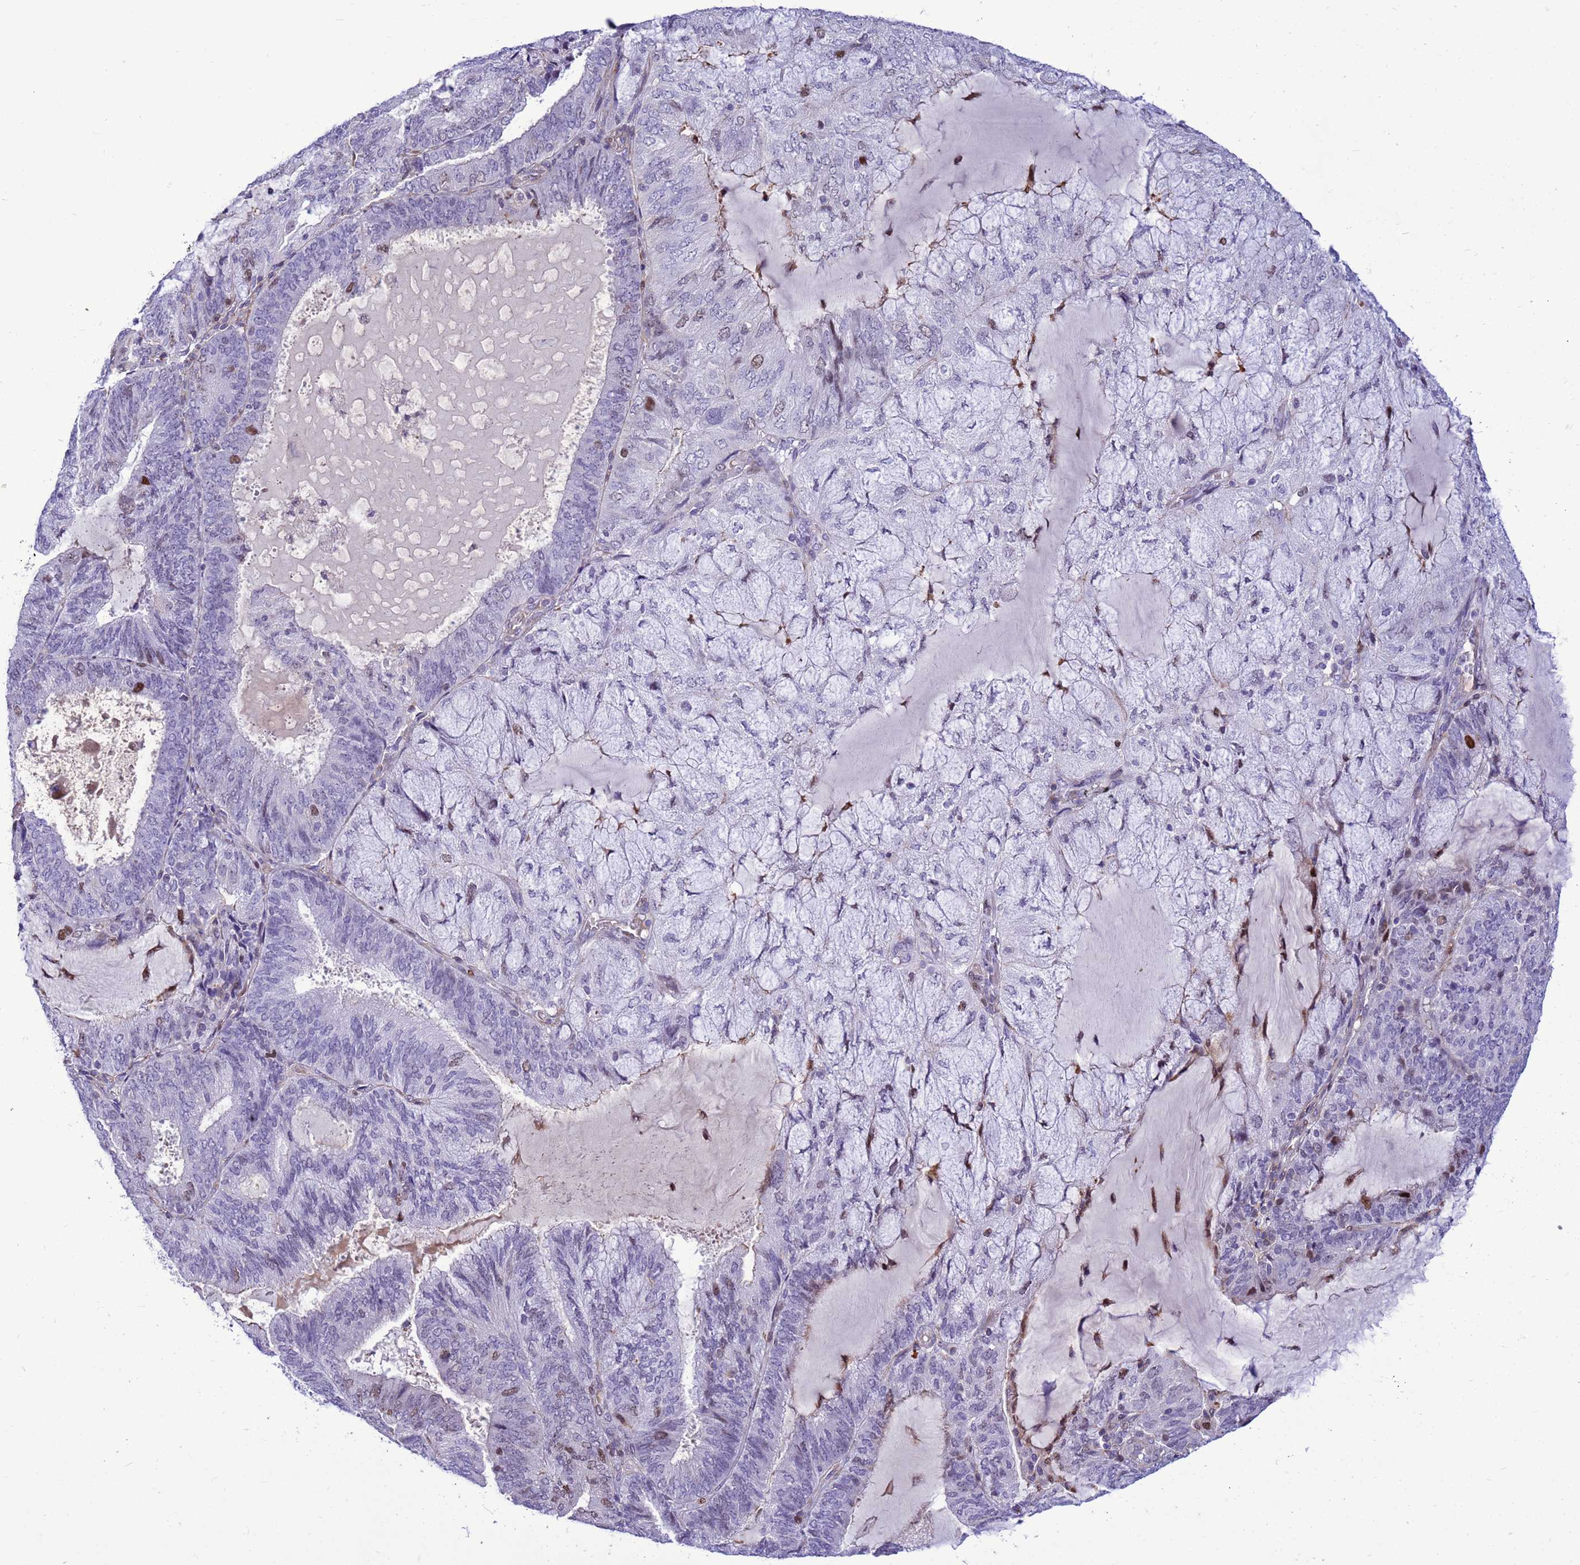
{"staining": {"intensity": "negative", "quantity": "none", "location": "none"}, "tissue": "endometrial cancer", "cell_type": "Tumor cells", "image_type": "cancer", "snomed": [{"axis": "morphology", "description": "Adenocarcinoma, NOS"}, {"axis": "topography", "description": "Endometrium"}], "caption": "There is no significant expression in tumor cells of endometrial adenocarcinoma.", "gene": "ADAMTS7", "patient": {"sex": "female", "age": 81}}